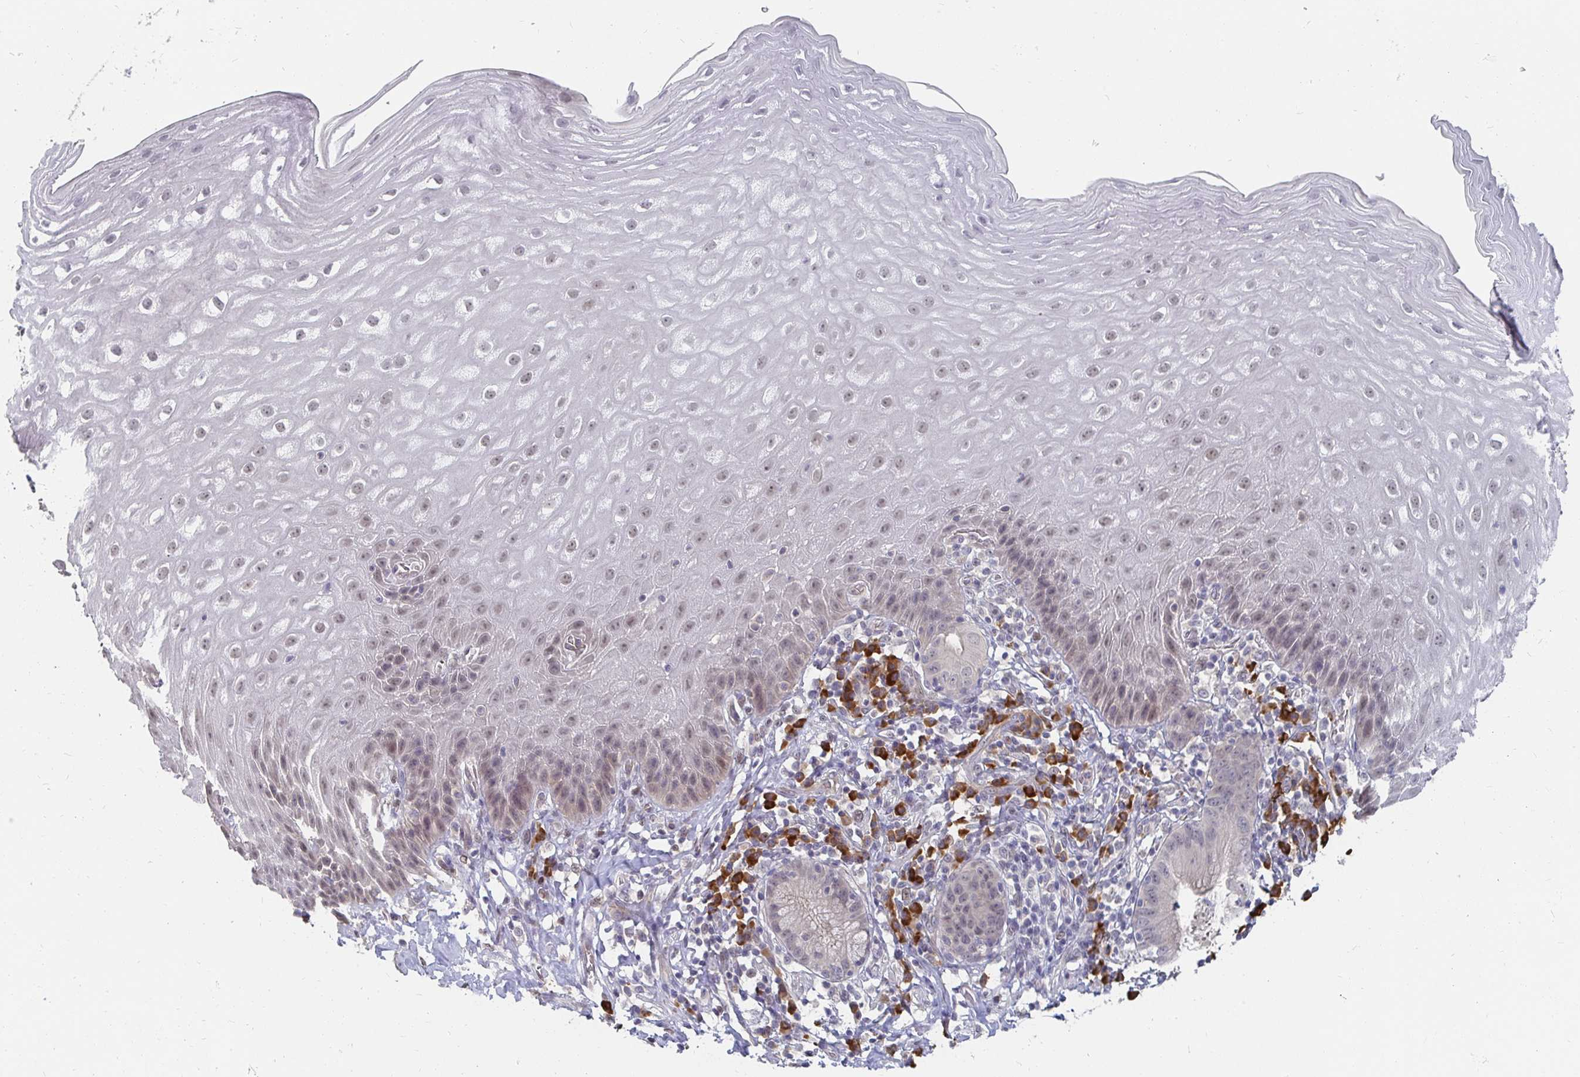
{"staining": {"intensity": "moderate", "quantity": "25%-75%", "location": "nuclear"}, "tissue": "esophagus", "cell_type": "Squamous epithelial cells", "image_type": "normal", "snomed": [{"axis": "morphology", "description": "Normal tissue, NOS"}, {"axis": "topography", "description": "Esophagus"}], "caption": "Squamous epithelial cells demonstrate medium levels of moderate nuclear expression in approximately 25%-75% of cells in benign human esophagus. Using DAB (brown) and hematoxylin (blue) stains, captured at high magnification using brightfield microscopy.", "gene": "MEIS1", "patient": {"sex": "female", "age": 61}}